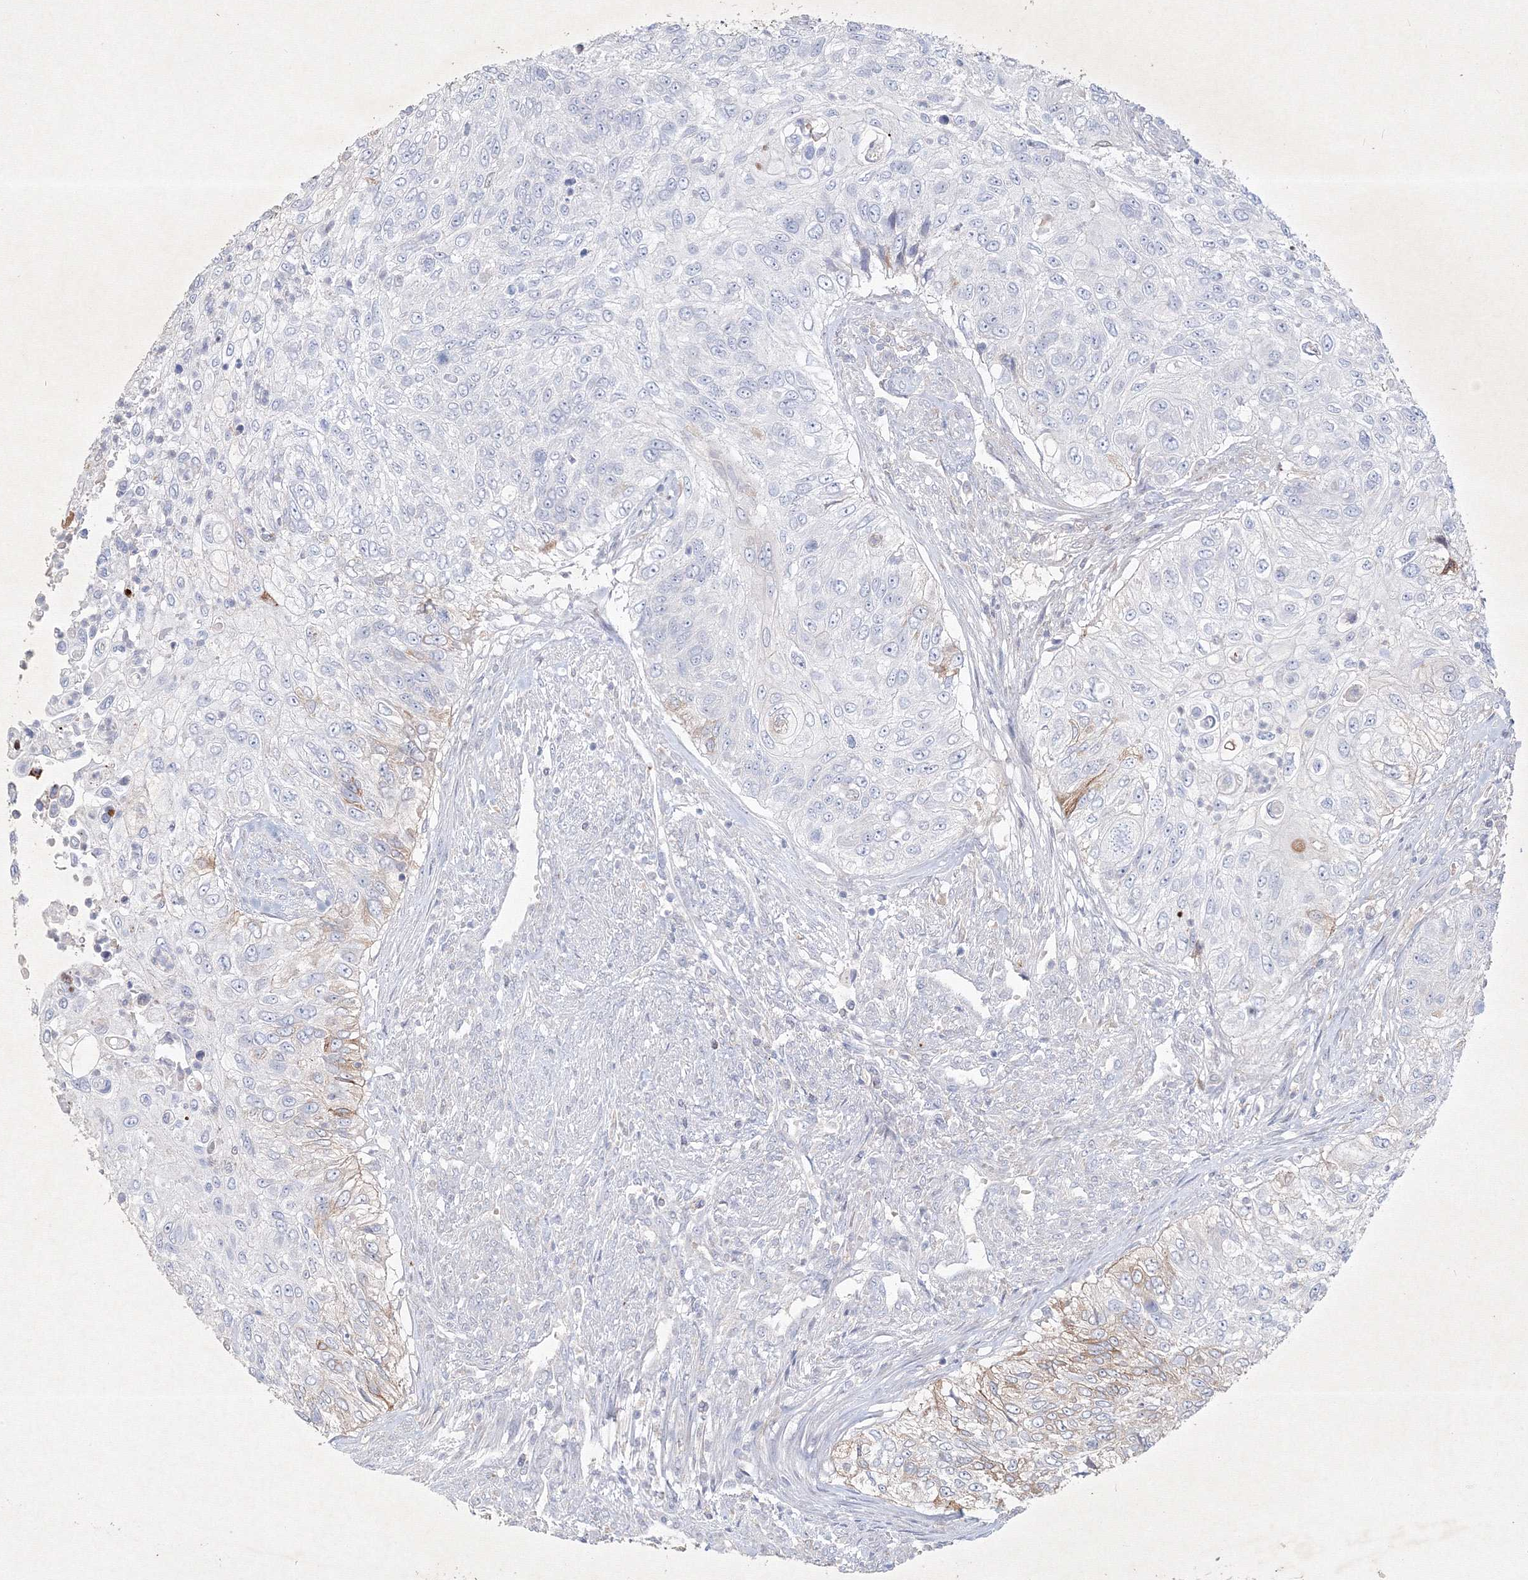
{"staining": {"intensity": "moderate", "quantity": "<25%", "location": "cytoplasmic/membranous"}, "tissue": "urothelial cancer", "cell_type": "Tumor cells", "image_type": "cancer", "snomed": [{"axis": "morphology", "description": "Urothelial carcinoma, High grade"}, {"axis": "topography", "description": "Urinary bladder"}], "caption": "Immunohistochemical staining of human urothelial cancer demonstrates moderate cytoplasmic/membranous protein staining in approximately <25% of tumor cells. Nuclei are stained in blue.", "gene": "CXXC4", "patient": {"sex": "female", "age": 60}}